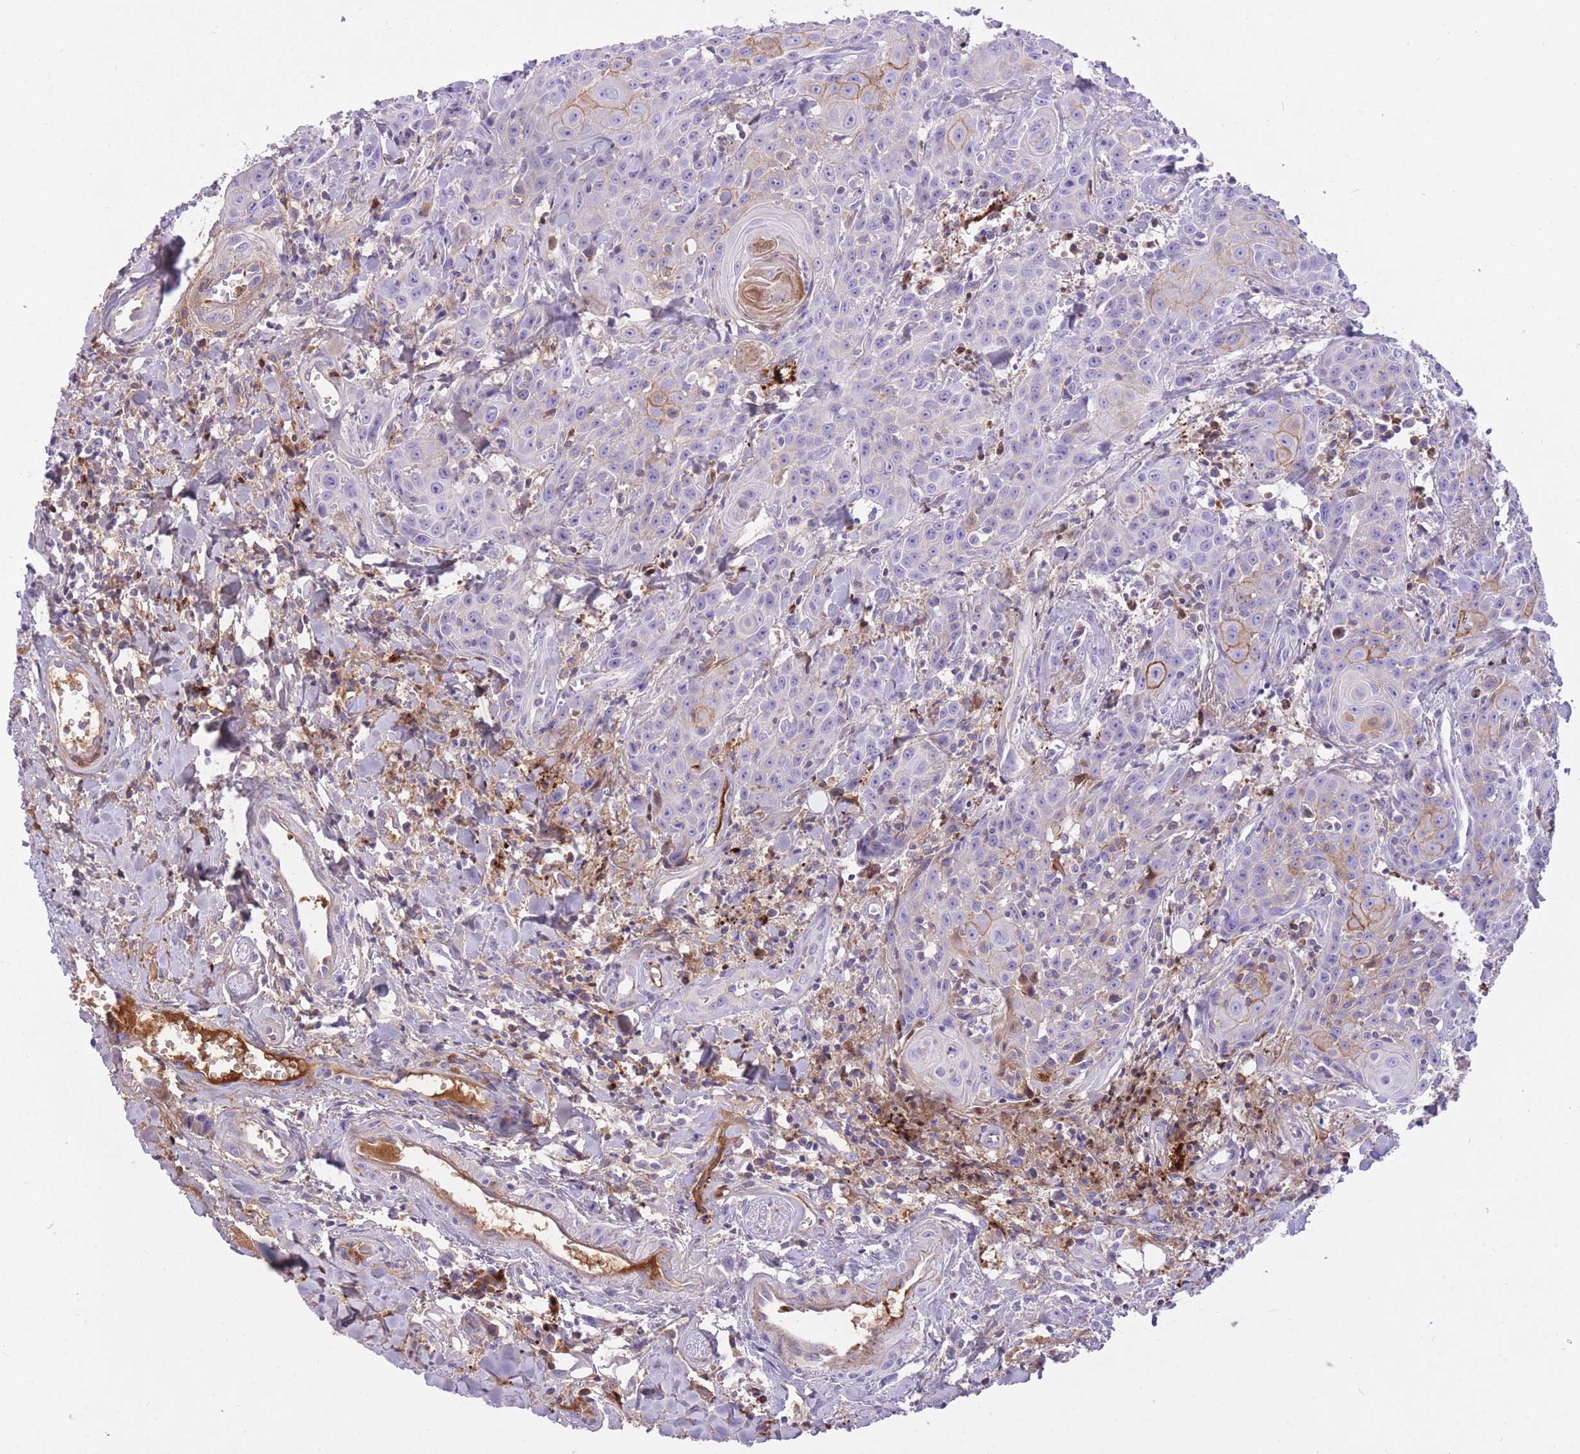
{"staining": {"intensity": "weak", "quantity": "<25%", "location": "cytoplasmic/membranous"}, "tissue": "head and neck cancer", "cell_type": "Tumor cells", "image_type": "cancer", "snomed": [{"axis": "morphology", "description": "Squamous cell carcinoma, NOS"}, {"axis": "topography", "description": "Oral tissue"}, {"axis": "topography", "description": "Head-Neck"}], "caption": "An IHC image of head and neck cancer is shown. There is no staining in tumor cells of head and neck cancer.", "gene": "HRG", "patient": {"sex": "female", "age": 82}}